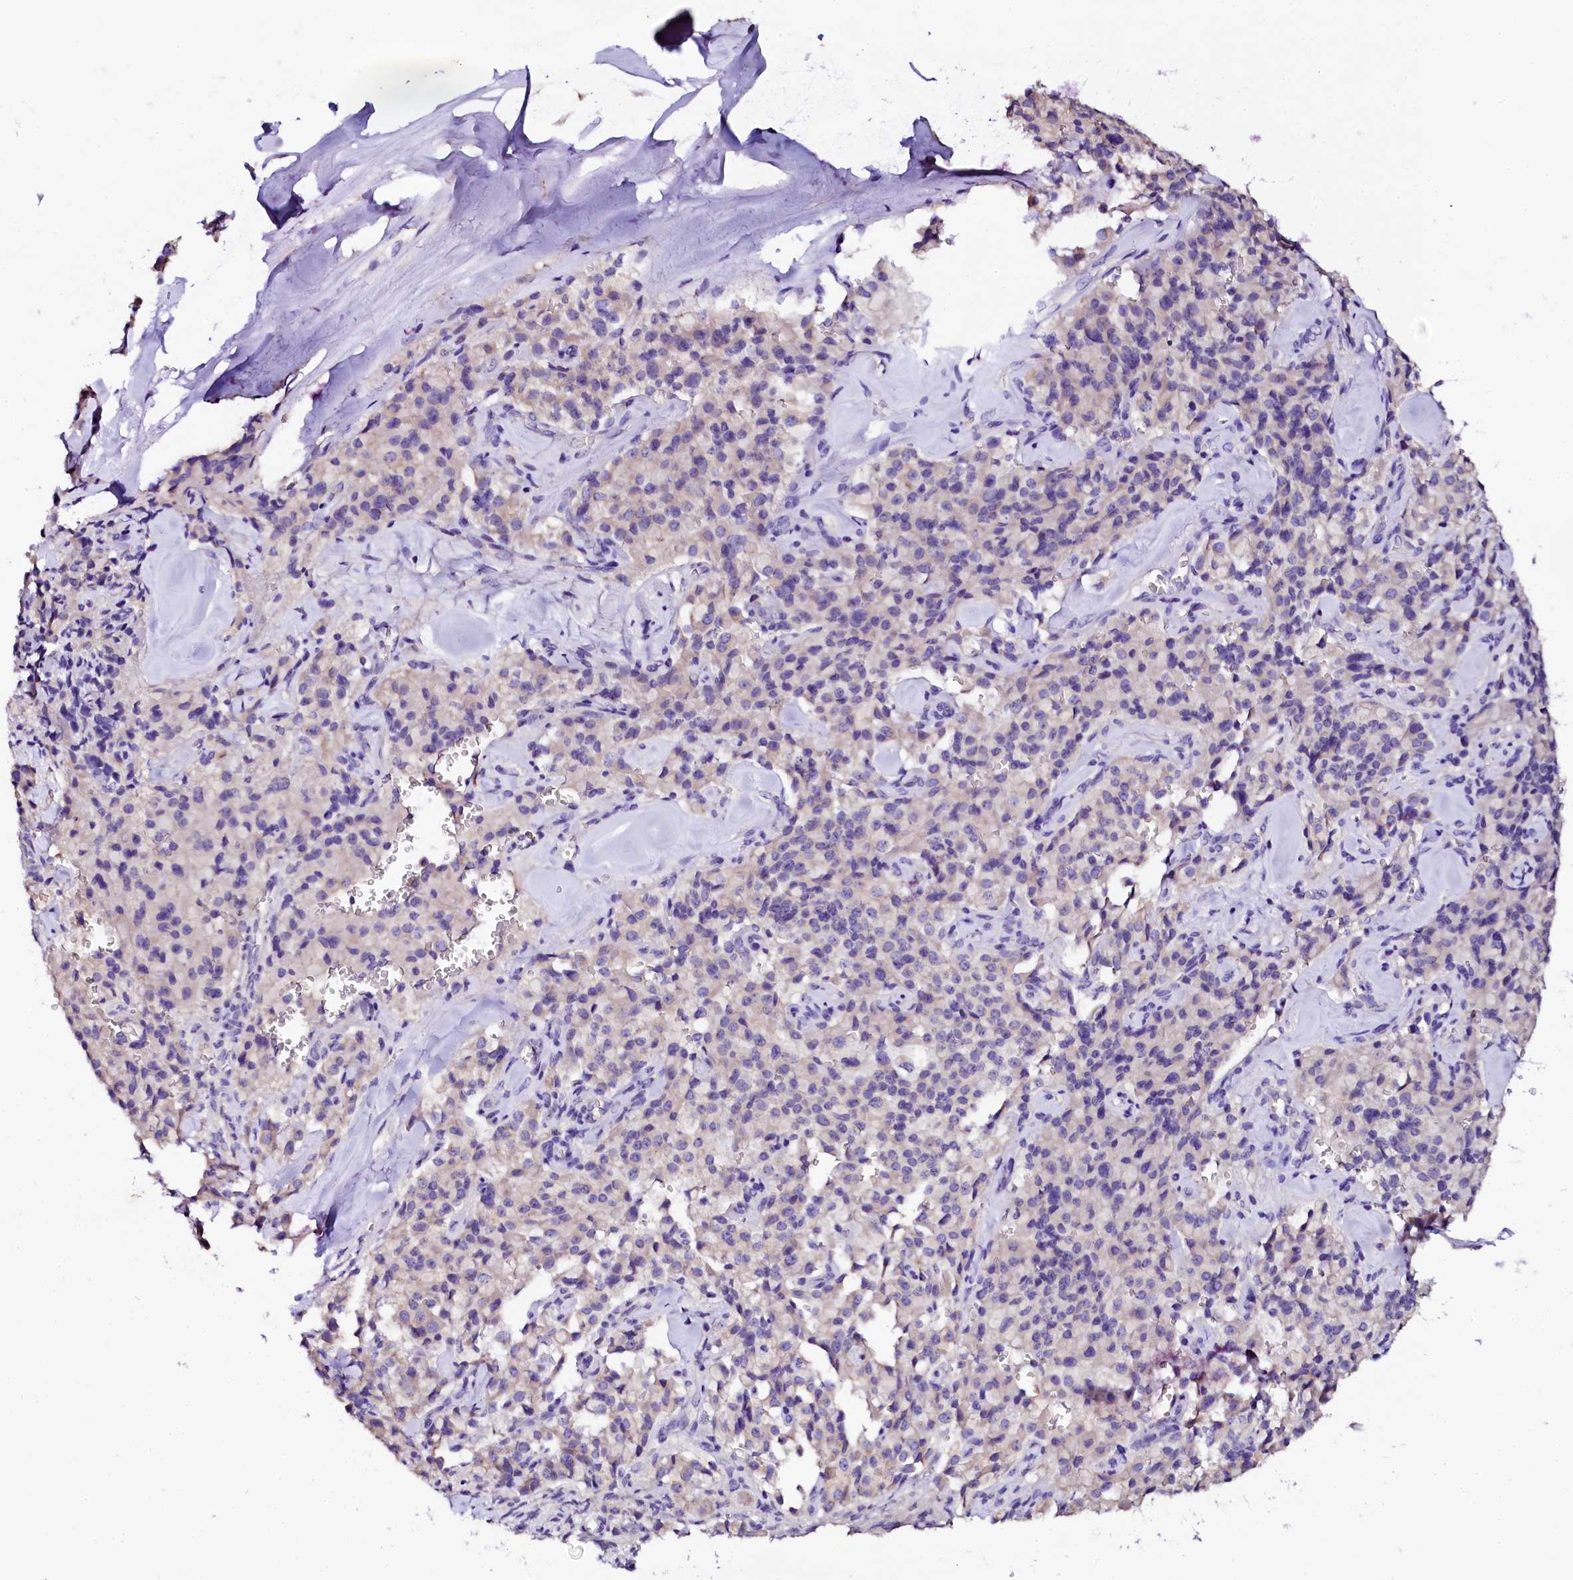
{"staining": {"intensity": "negative", "quantity": "none", "location": "none"}, "tissue": "pancreatic cancer", "cell_type": "Tumor cells", "image_type": "cancer", "snomed": [{"axis": "morphology", "description": "Adenocarcinoma, NOS"}, {"axis": "topography", "description": "Pancreas"}], "caption": "Pancreatic cancer (adenocarcinoma) was stained to show a protein in brown. There is no significant staining in tumor cells.", "gene": "NAA16", "patient": {"sex": "male", "age": 65}}